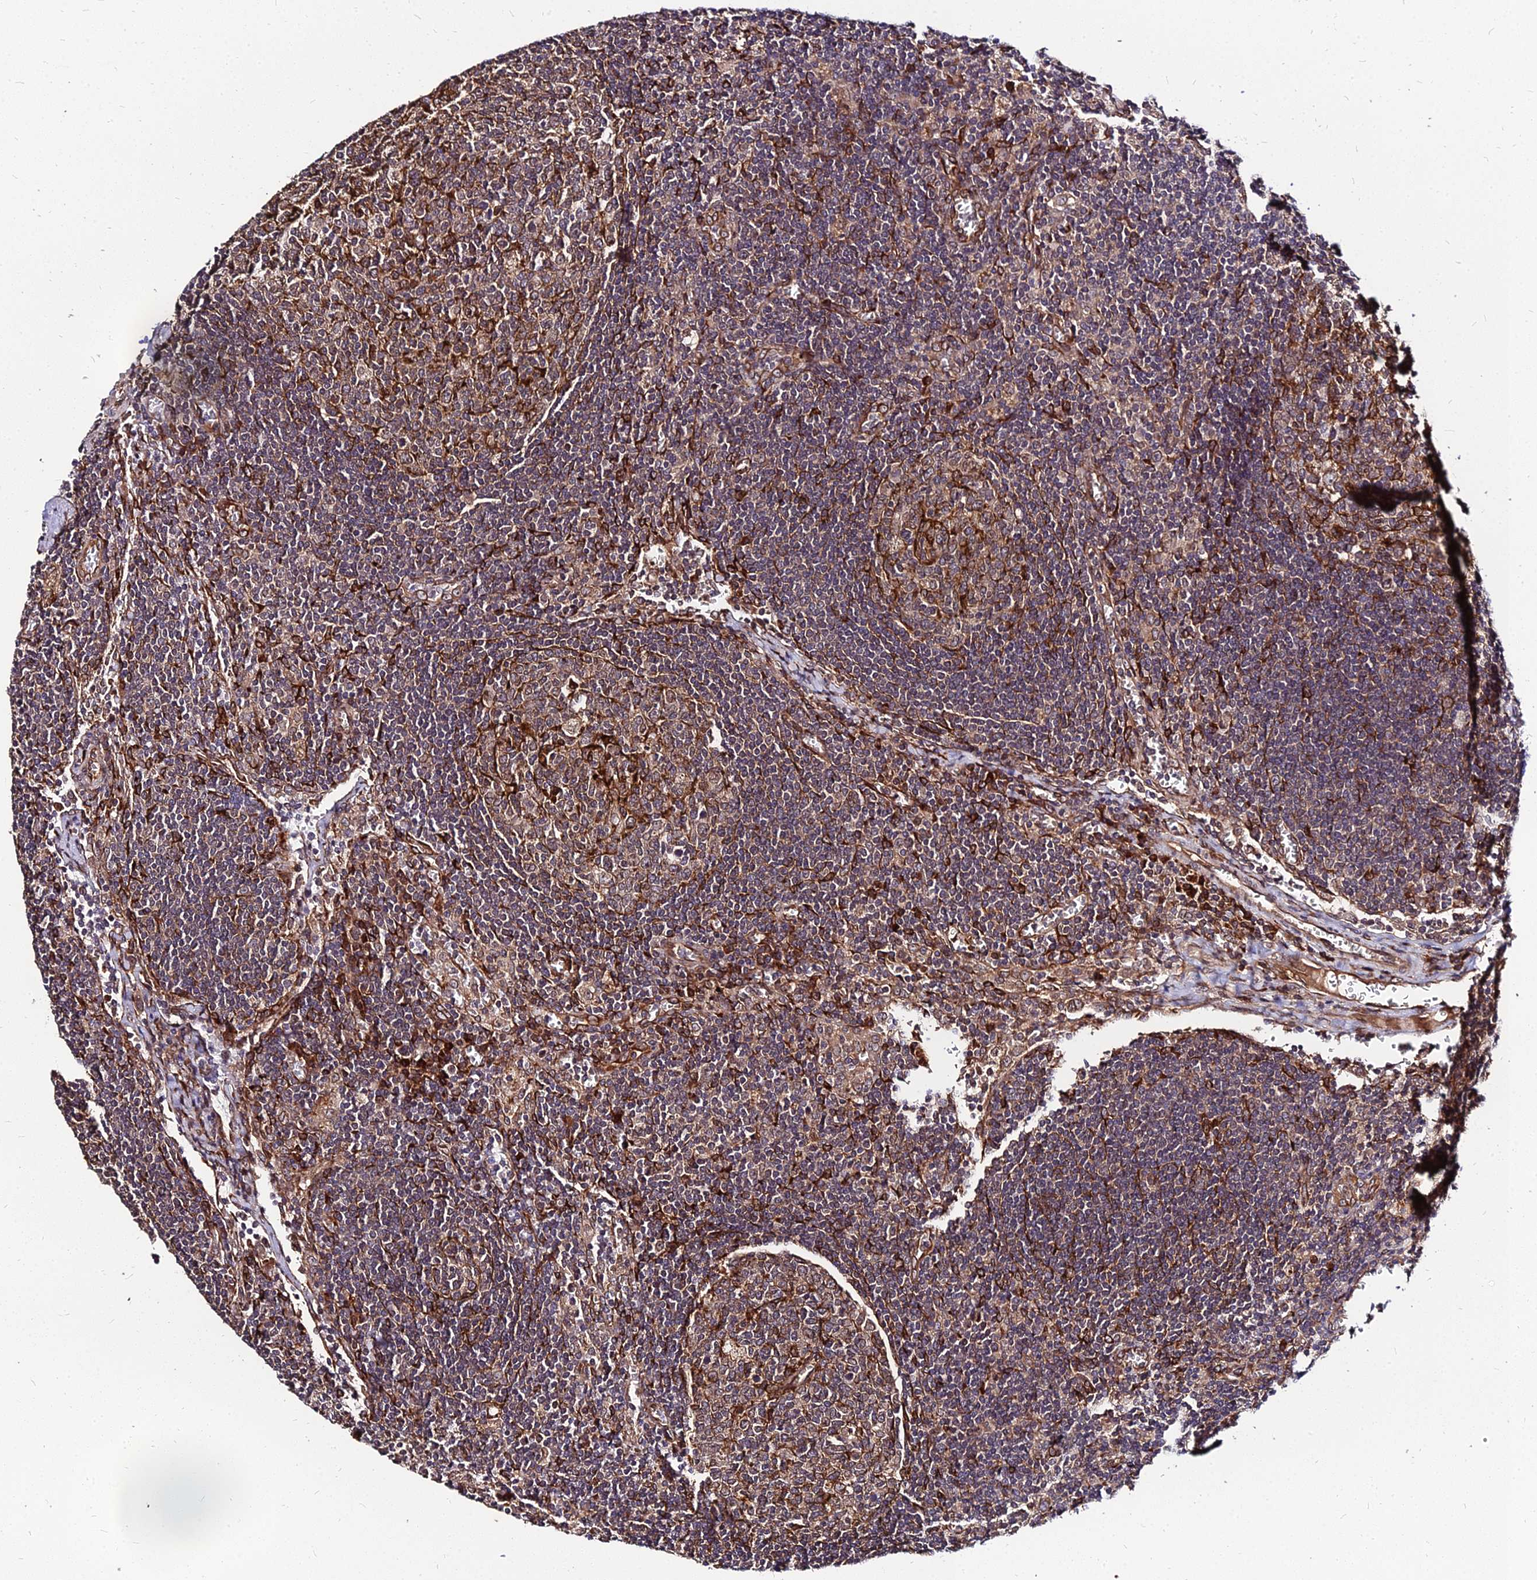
{"staining": {"intensity": "moderate", "quantity": ">75%", "location": "cytoplasmic/membranous"}, "tissue": "lymph node", "cell_type": "Germinal center cells", "image_type": "normal", "snomed": [{"axis": "morphology", "description": "Normal tissue, NOS"}, {"axis": "topography", "description": "Lymph node"}], "caption": "A high-resolution image shows immunohistochemistry staining of benign lymph node, which demonstrates moderate cytoplasmic/membranous expression in approximately >75% of germinal center cells. (Brightfield microscopy of DAB IHC at high magnification).", "gene": "PDE4D", "patient": {"sex": "female", "age": 73}}